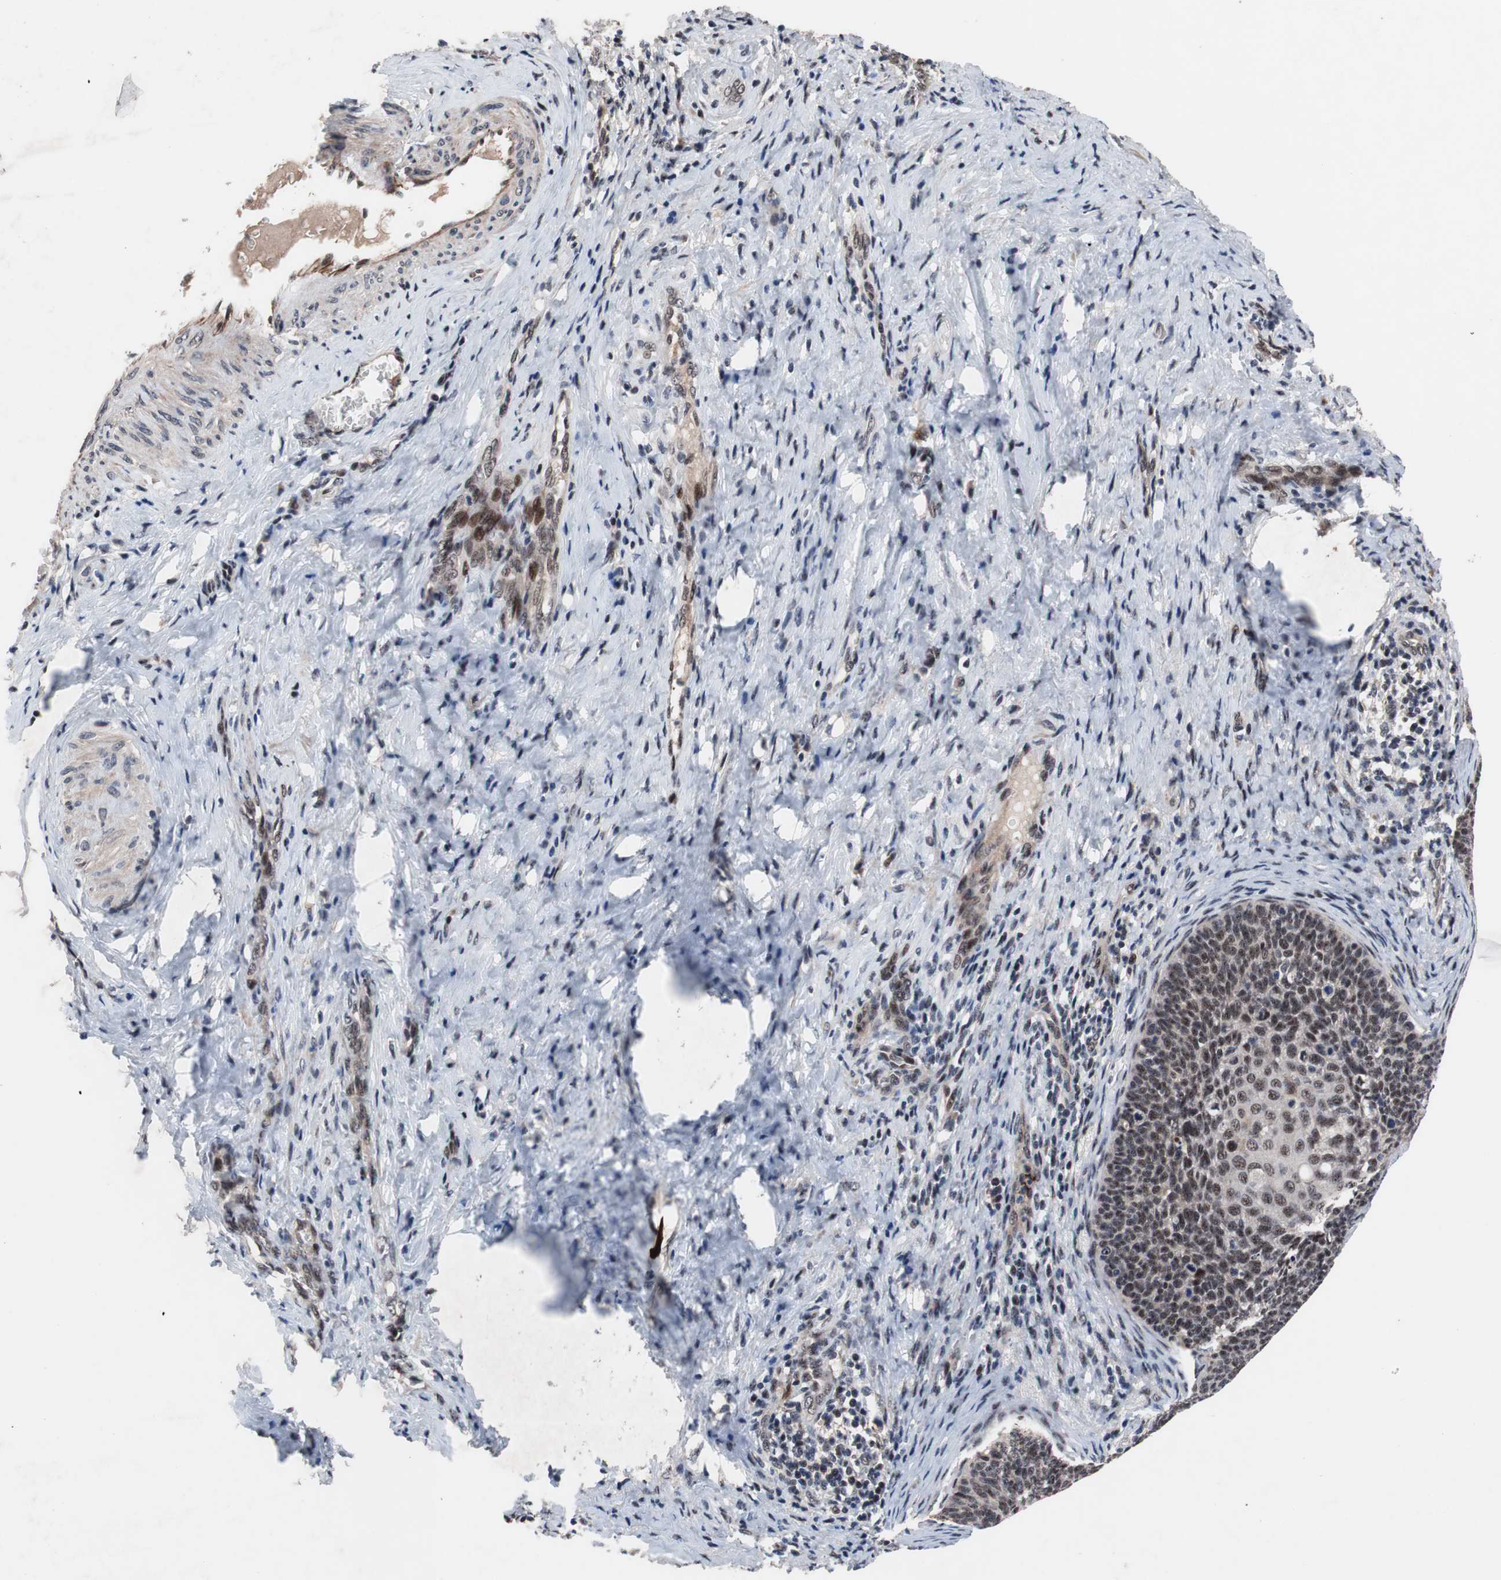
{"staining": {"intensity": "weak", "quantity": ">75%", "location": "nuclear"}, "tissue": "cervical cancer", "cell_type": "Tumor cells", "image_type": "cancer", "snomed": [{"axis": "morphology", "description": "Squamous cell carcinoma, NOS"}, {"axis": "topography", "description": "Cervix"}], "caption": "A brown stain highlights weak nuclear staining of a protein in cervical squamous cell carcinoma tumor cells.", "gene": "SOX7", "patient": {"sex": "female", "age": 33}}